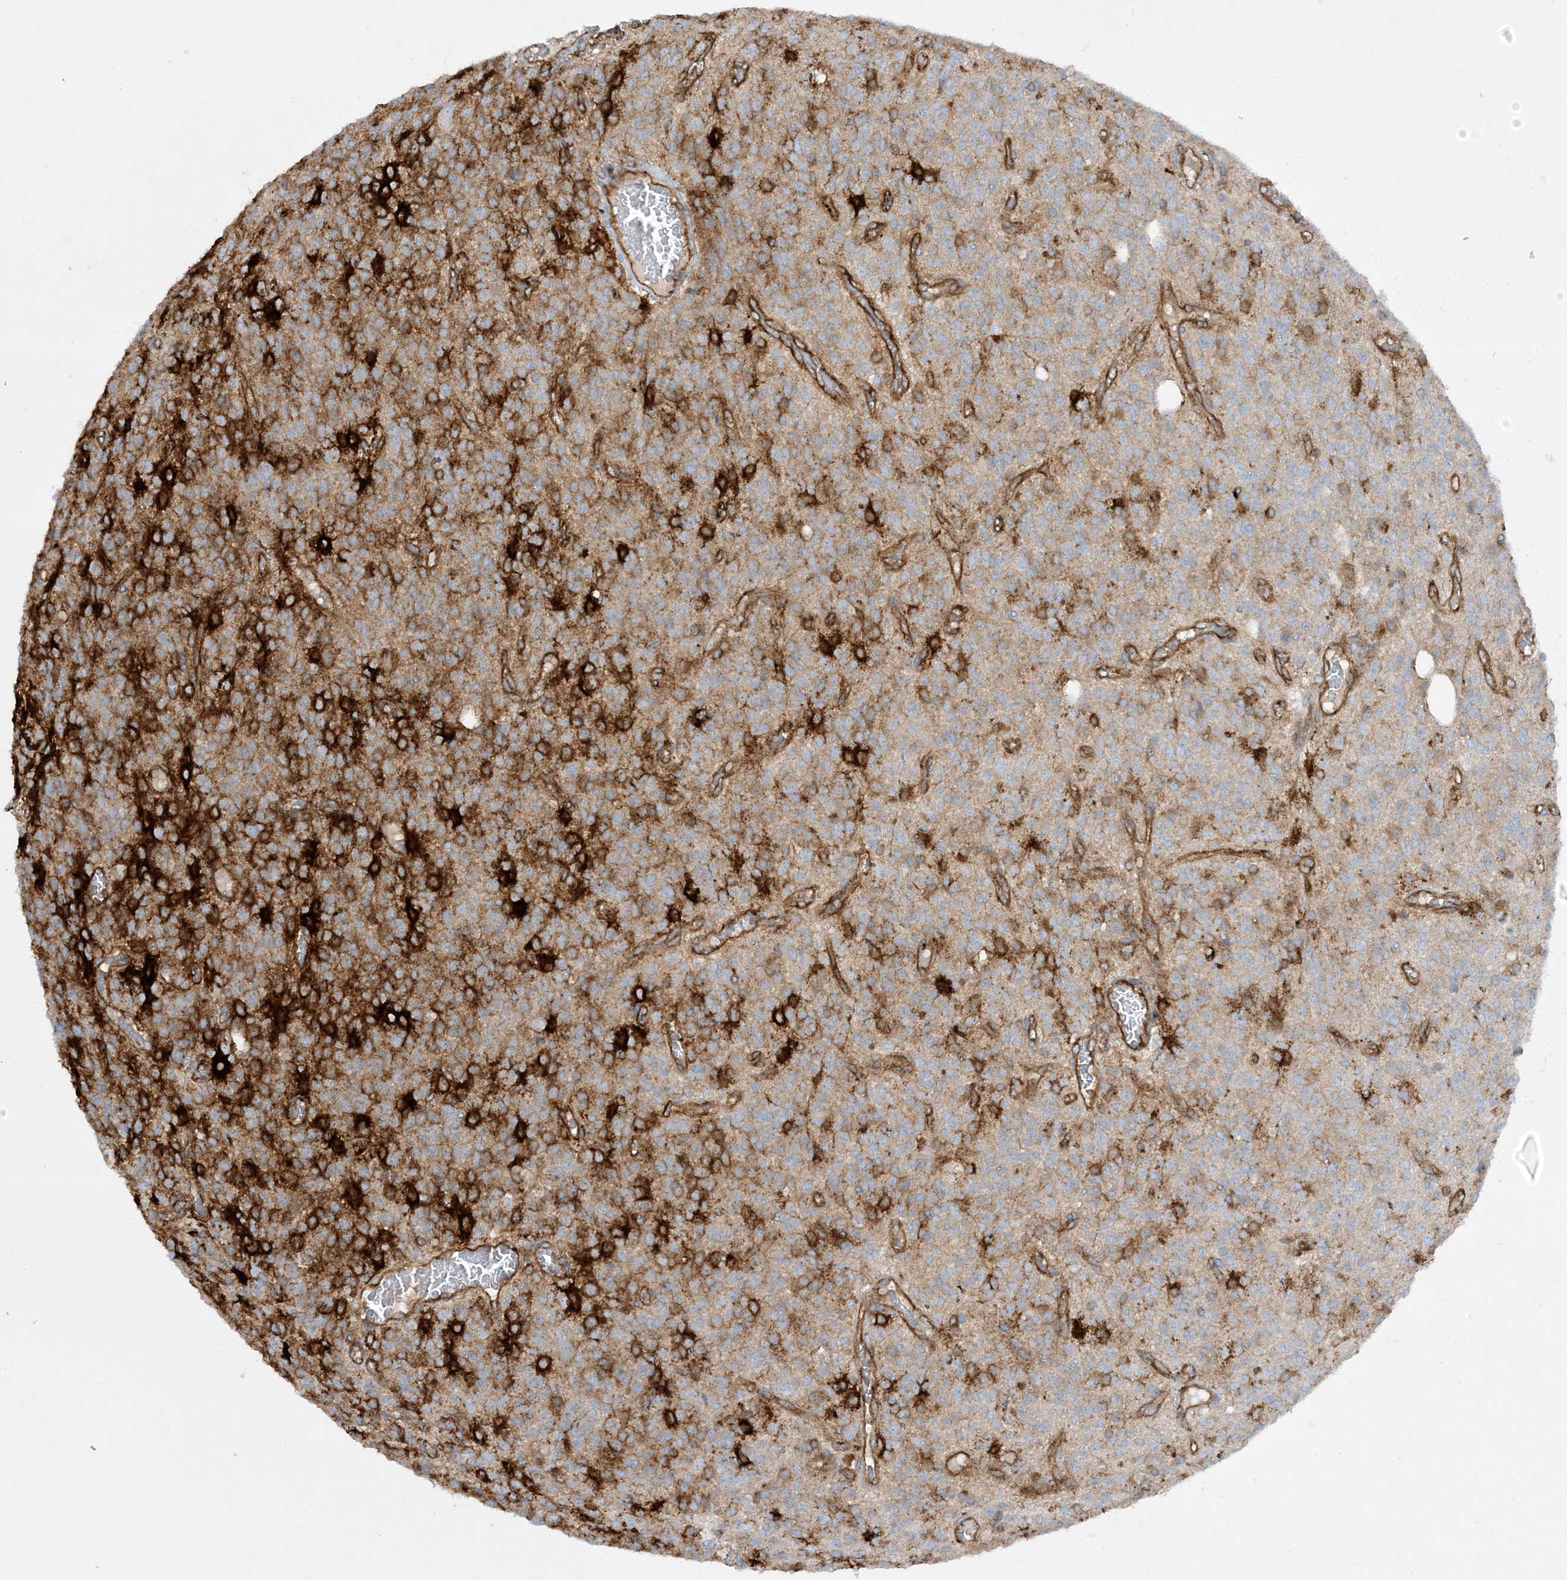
{"staining": {"intensity": "strong", "quantity": "<25%", "location": "cytoplasmic/membranous"}, "tissue": "glioma", "cell_type": "Tumor cells", "image_type": "cancer", "snomed": [{"axis": "morphology", "description": "Glioma, malignant, High grade"}, {"axis": "topography", "description": "Brain"}], "caption": "Malignant glioma (high-grade) tissue displays strong cytoplasmic/membranous positivity in approximately <25% of tumor cells The staining was performed using DAB to visualize the protein expression in brown, while the nuclei were stained in blue with hematoxylin (Magnification: 20x).", "gene": "HLA-E", "patient": {"sex": "male", "age": 34}}